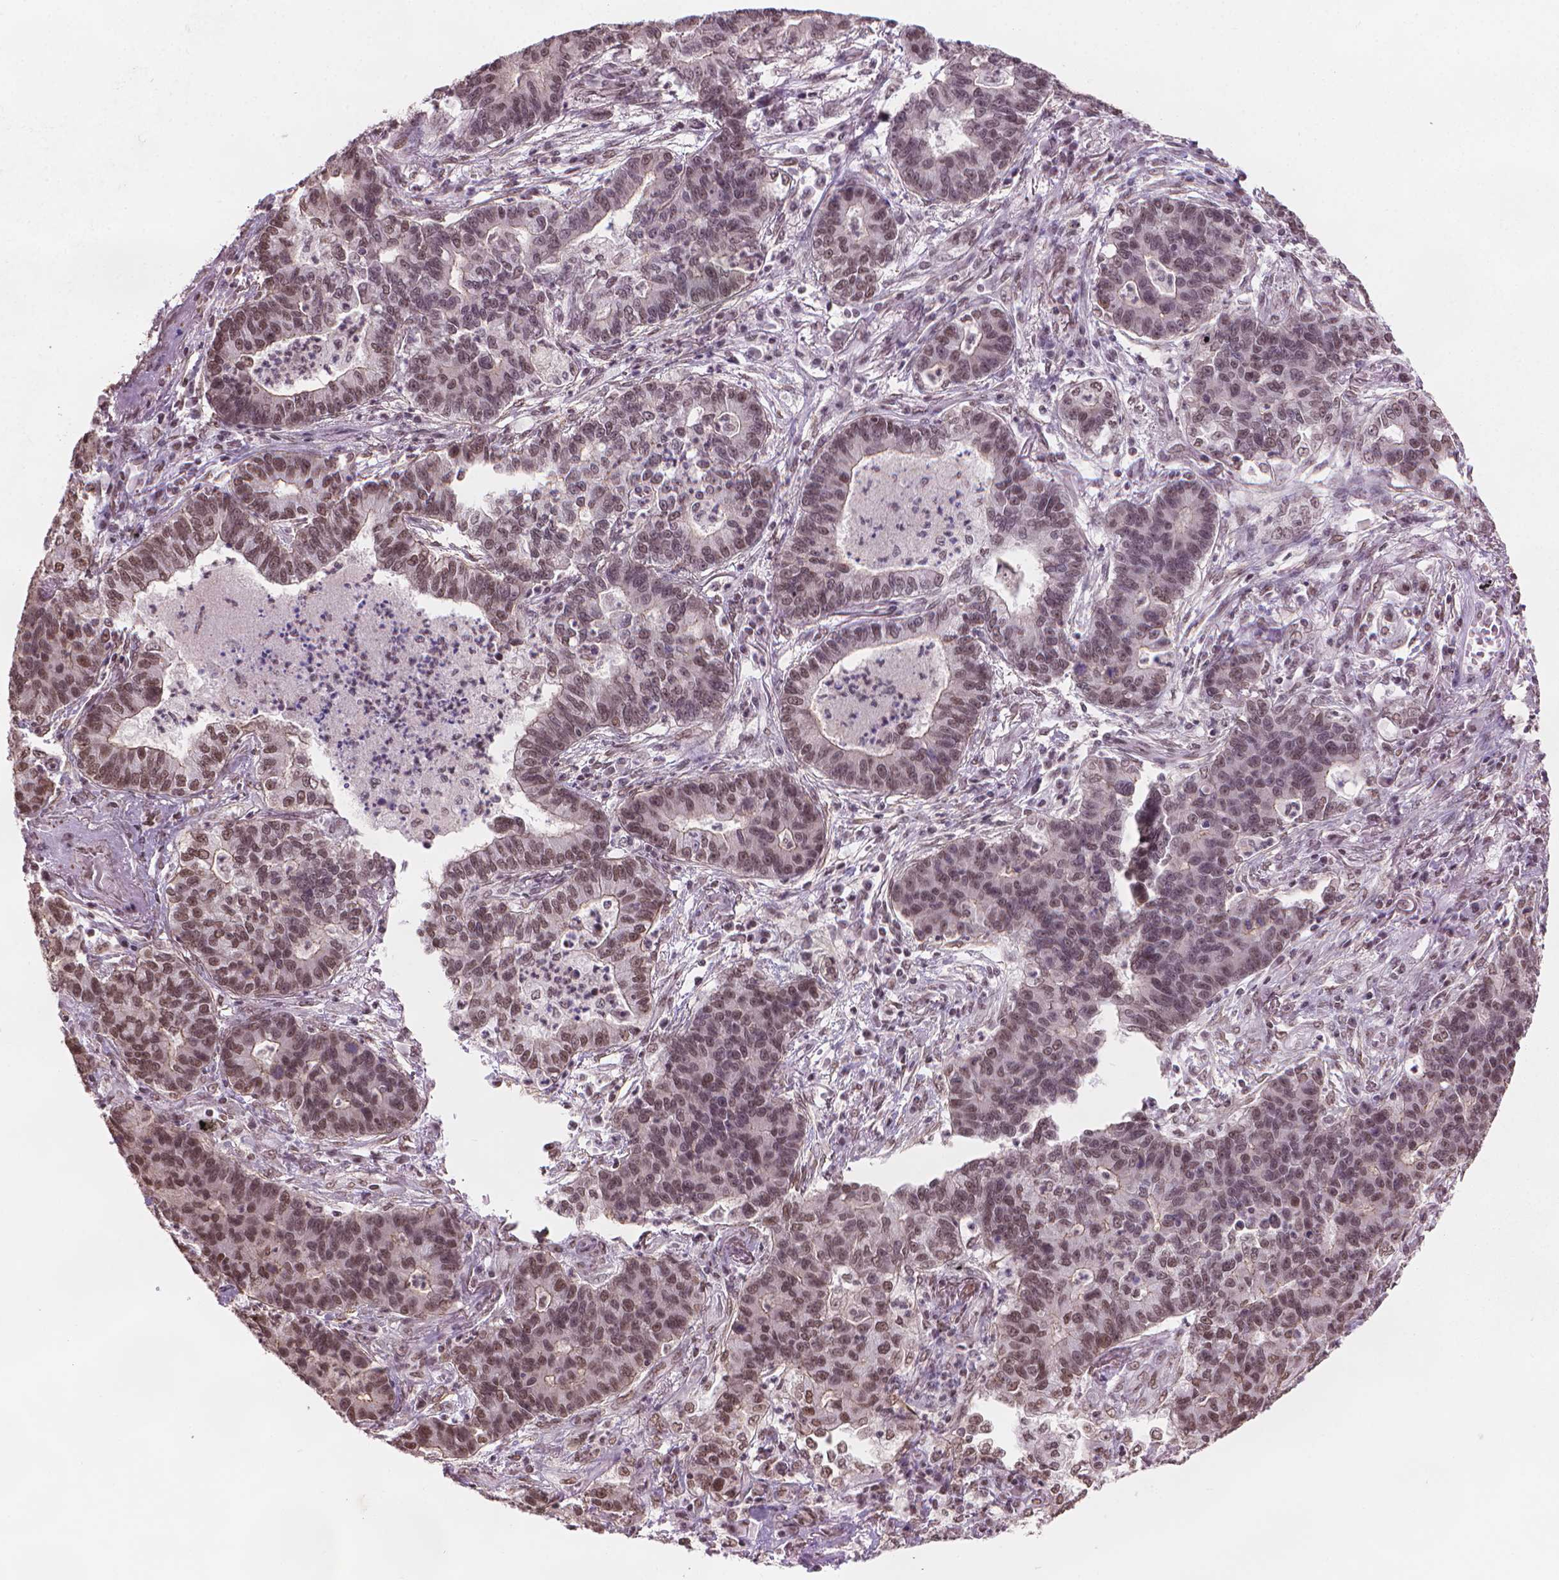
{"staining": {"intensity": "moderate", "quantity": "<25%", "location": "nuclear"}, "tissue": "lung cancer", "cell_type": "Tumor cells", "image_type": "cancer", "snomed": [{"axis": "morphology", "description": "Adenocarcinoma, NOS"}, {"axis": "topography", "description": "Lung"}], "caption": "Lung cancer stained with DAB (3,3'-diaminobenzidine) immunohistochemistry displays low levels of moderate nuclear staining in approximately <25% of tumor cells. (brown staining indicates protein expression, while blue staining denotes nuclei).", "gene": "HOXD4", "patient": {"sex": "female", "age": 57}}